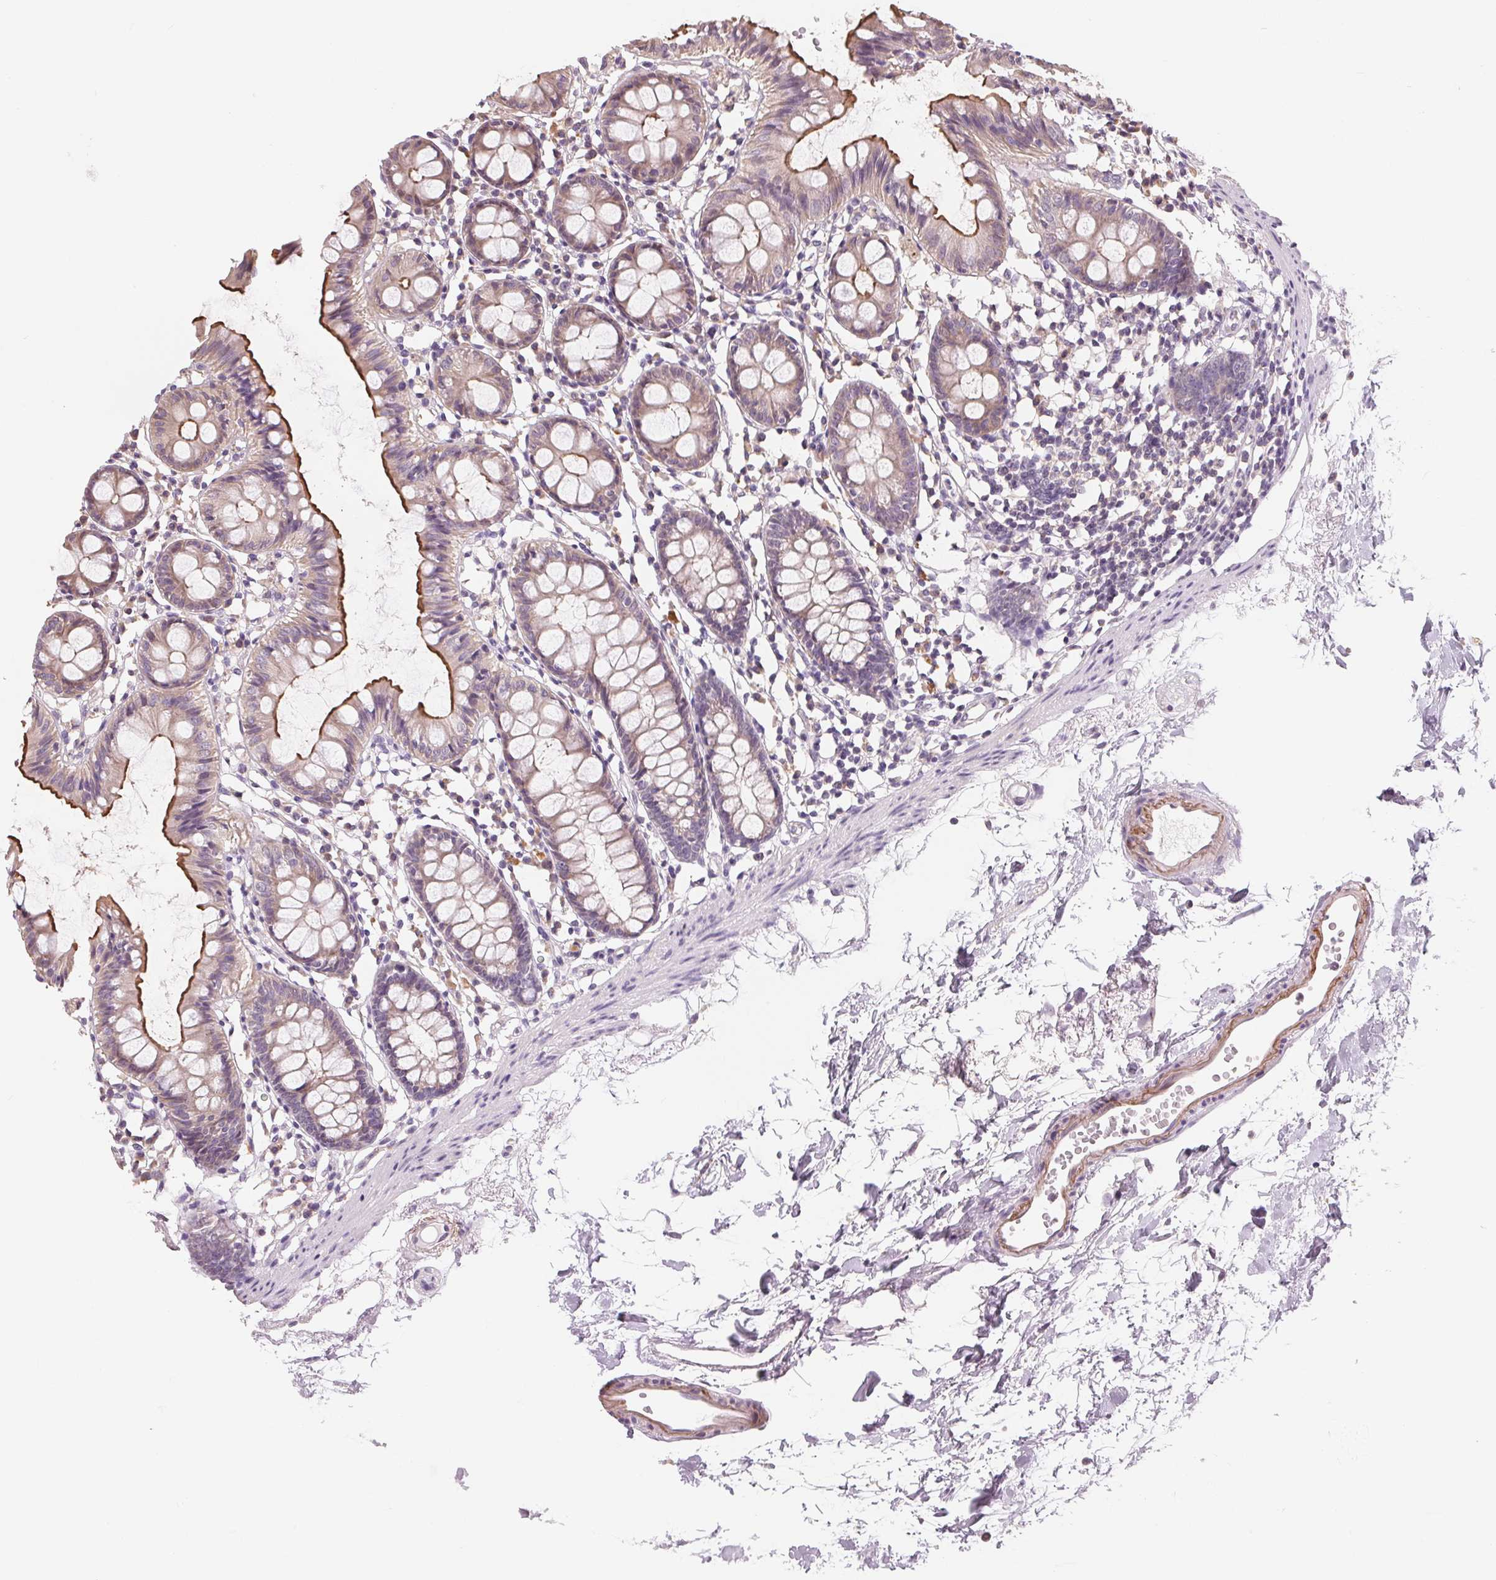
{"staining": {"intensity": "moderate", "quantity": "<25%", "location": "cytoplasmic/membranous"}, "tissue": "colon", "cell_type": "Endothelial cells", "image_type": "normal", "snomed": [{"axis": "morphology", "description": "Normal tissue, NOS"}, {"axis": "topography", "description": "Colon"}], "caption": "A high-resolution image shows IHC staining of unremarkable colon, which demonstrates moderate cytoplasmic/membranous positivity in approximately <25% of endothelial cells.", "gene": "VTCN1", "patient": {"sex": "female", "age": 84}}